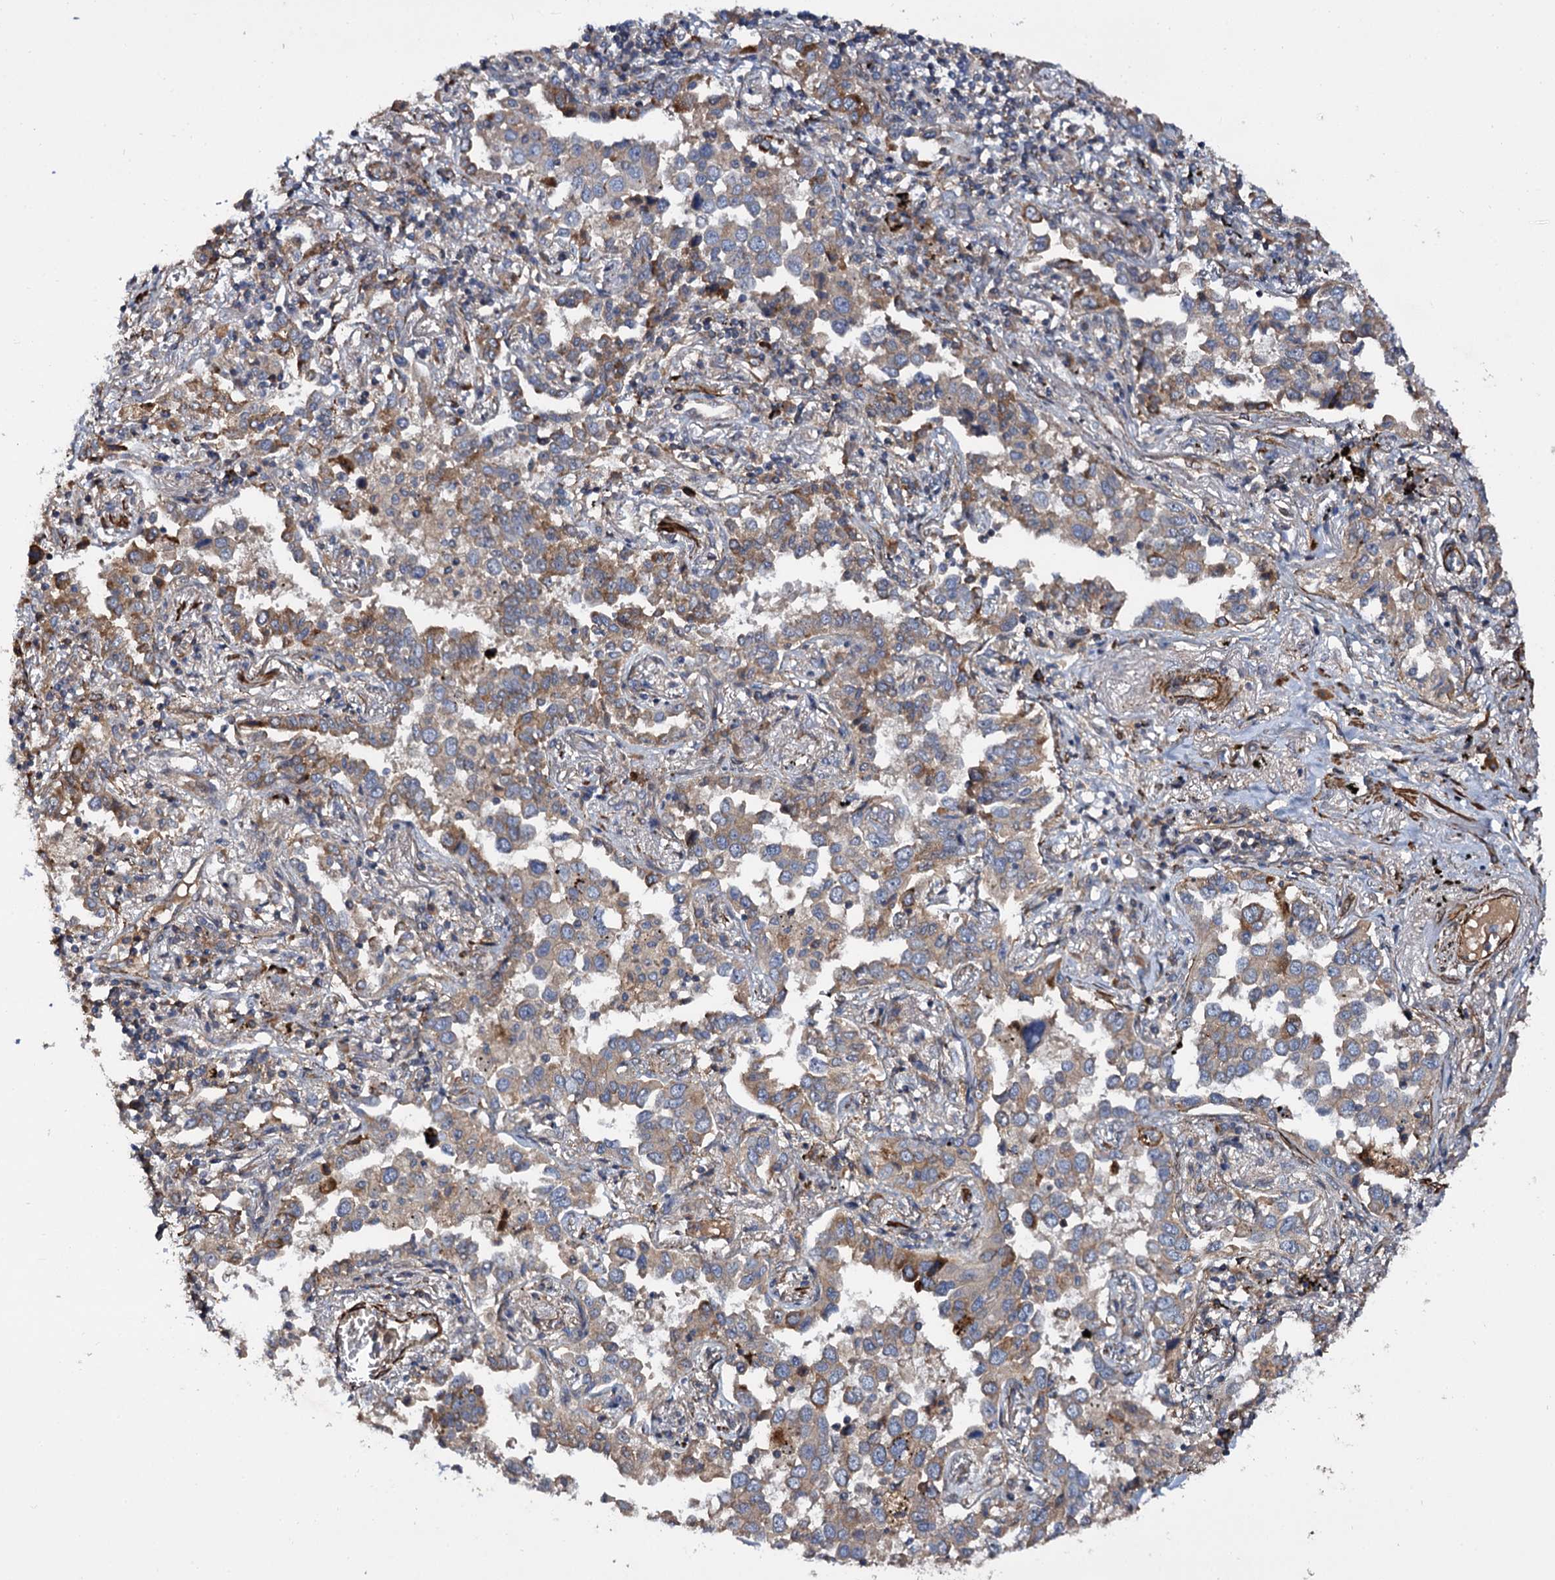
{"staining": {"intensity": "moderate", "quantity": "25%-75%", "location": "cytoplasmic/membranous"}, "tissue": "lung cancer", "cell_type": "Tumor cells", "image_type": "cancer", "snomed": [{"axis": "morphology", "description": "Adenocarcinoma, NOS"}, {"axis": "topography", "description": "Lung"}], "caption": "A photomicrograph showing moderate cytoplasmic/membranous staining in approximately 25%-75% of tumor cells in lung cancer (adenocarcinoma), as visualized by brown immunohistochemical staining.", "gene": "ISM2", "patient": {"sex": "male", "age": 67}}